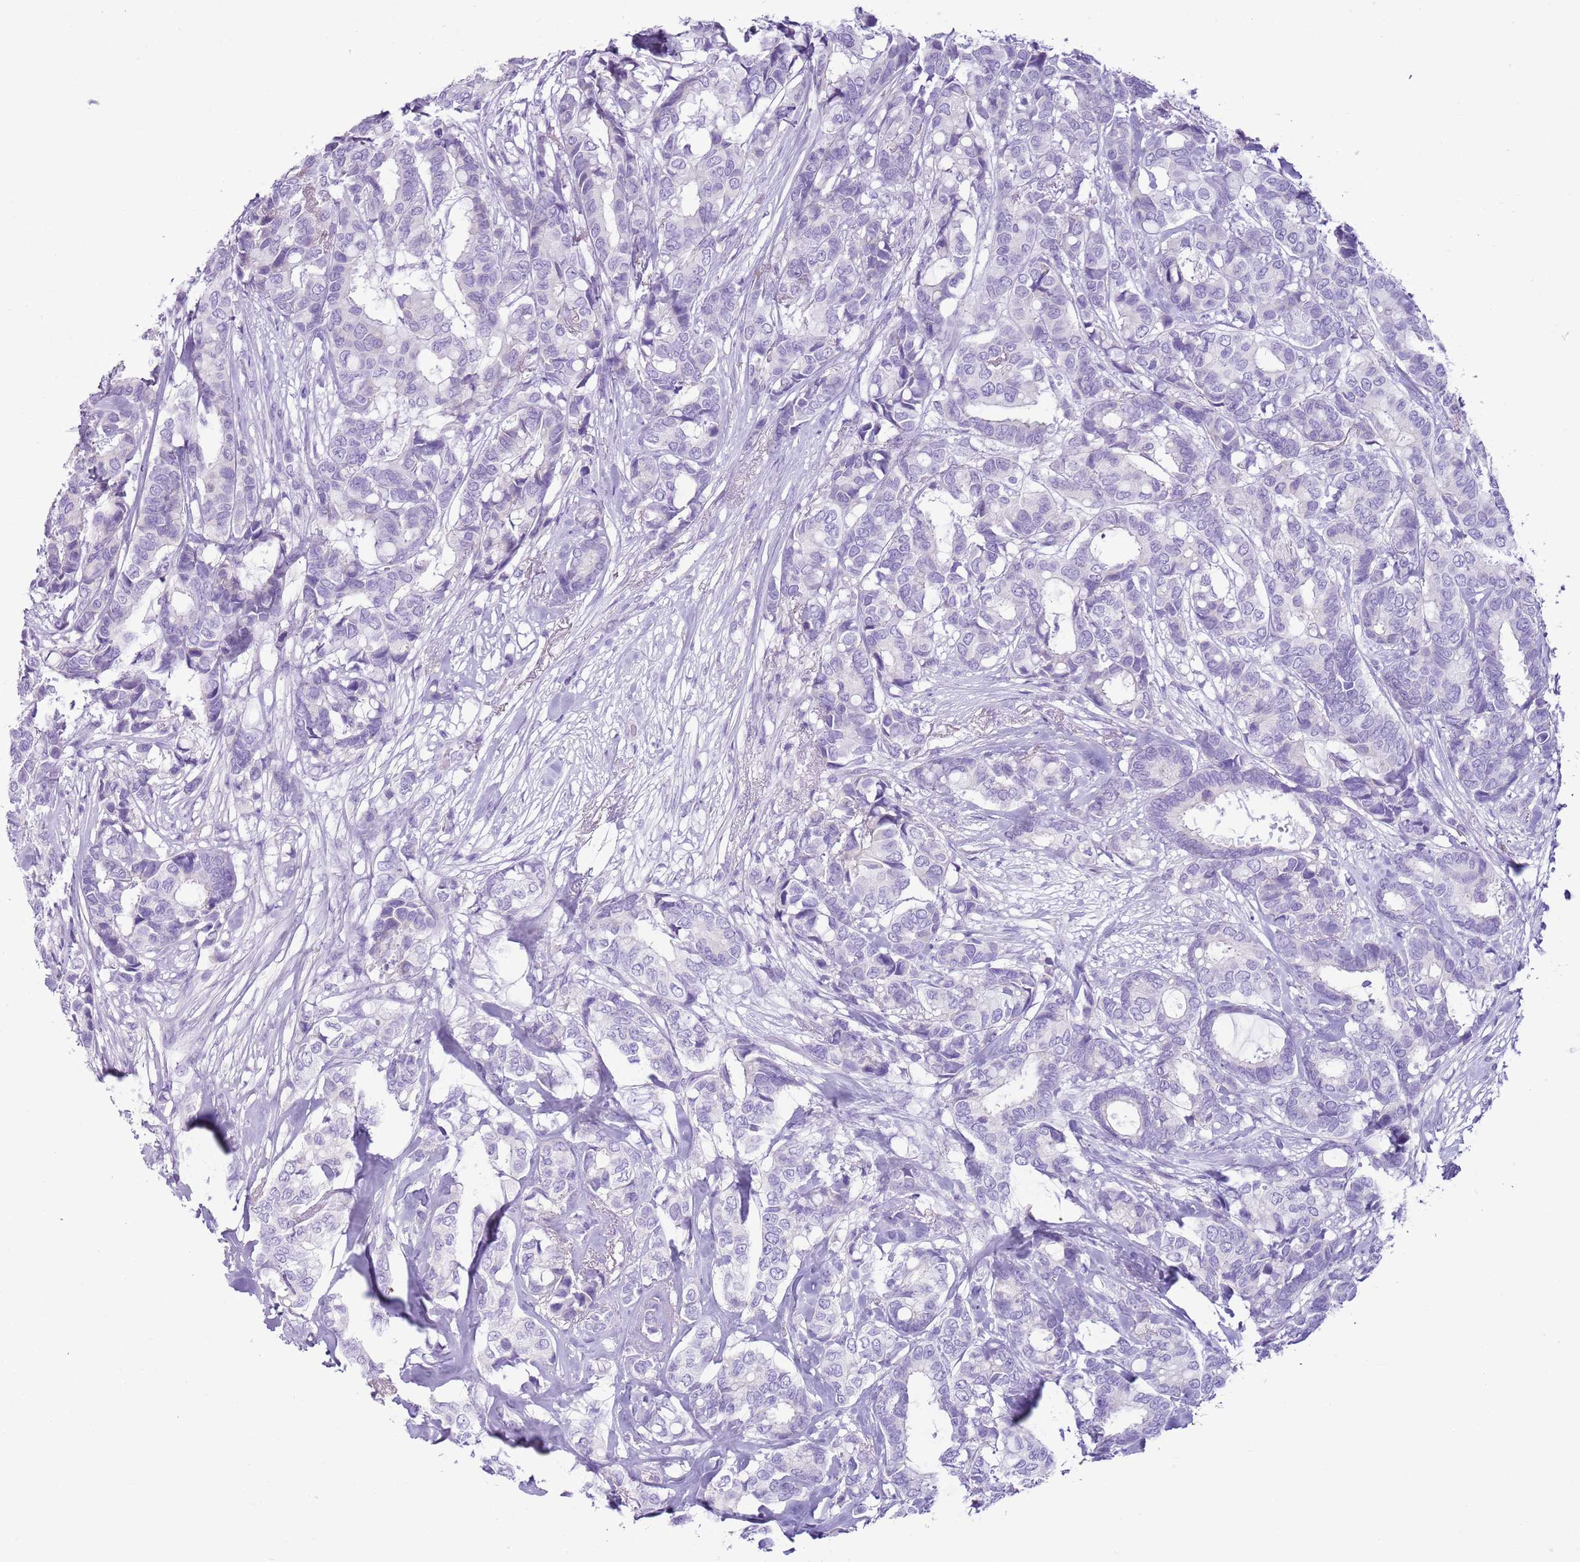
{"staining": {"intensity": "negative", "quantity": "none", "location": "none"}, "tissue": "breast cancer", "cell_type": "Tumor cells", "image_type": "cancer", "snomed": [{"axis": "morphology", "description": "Duct carcinoma"}, {"axis": "topography", "description": "Breast"}], "caption": "There is no significant positivity in tumor cells of breast cancer (intraductal carcinoma).", "gene": "CD177", "patient": {"sex": "female", "age": 87}}